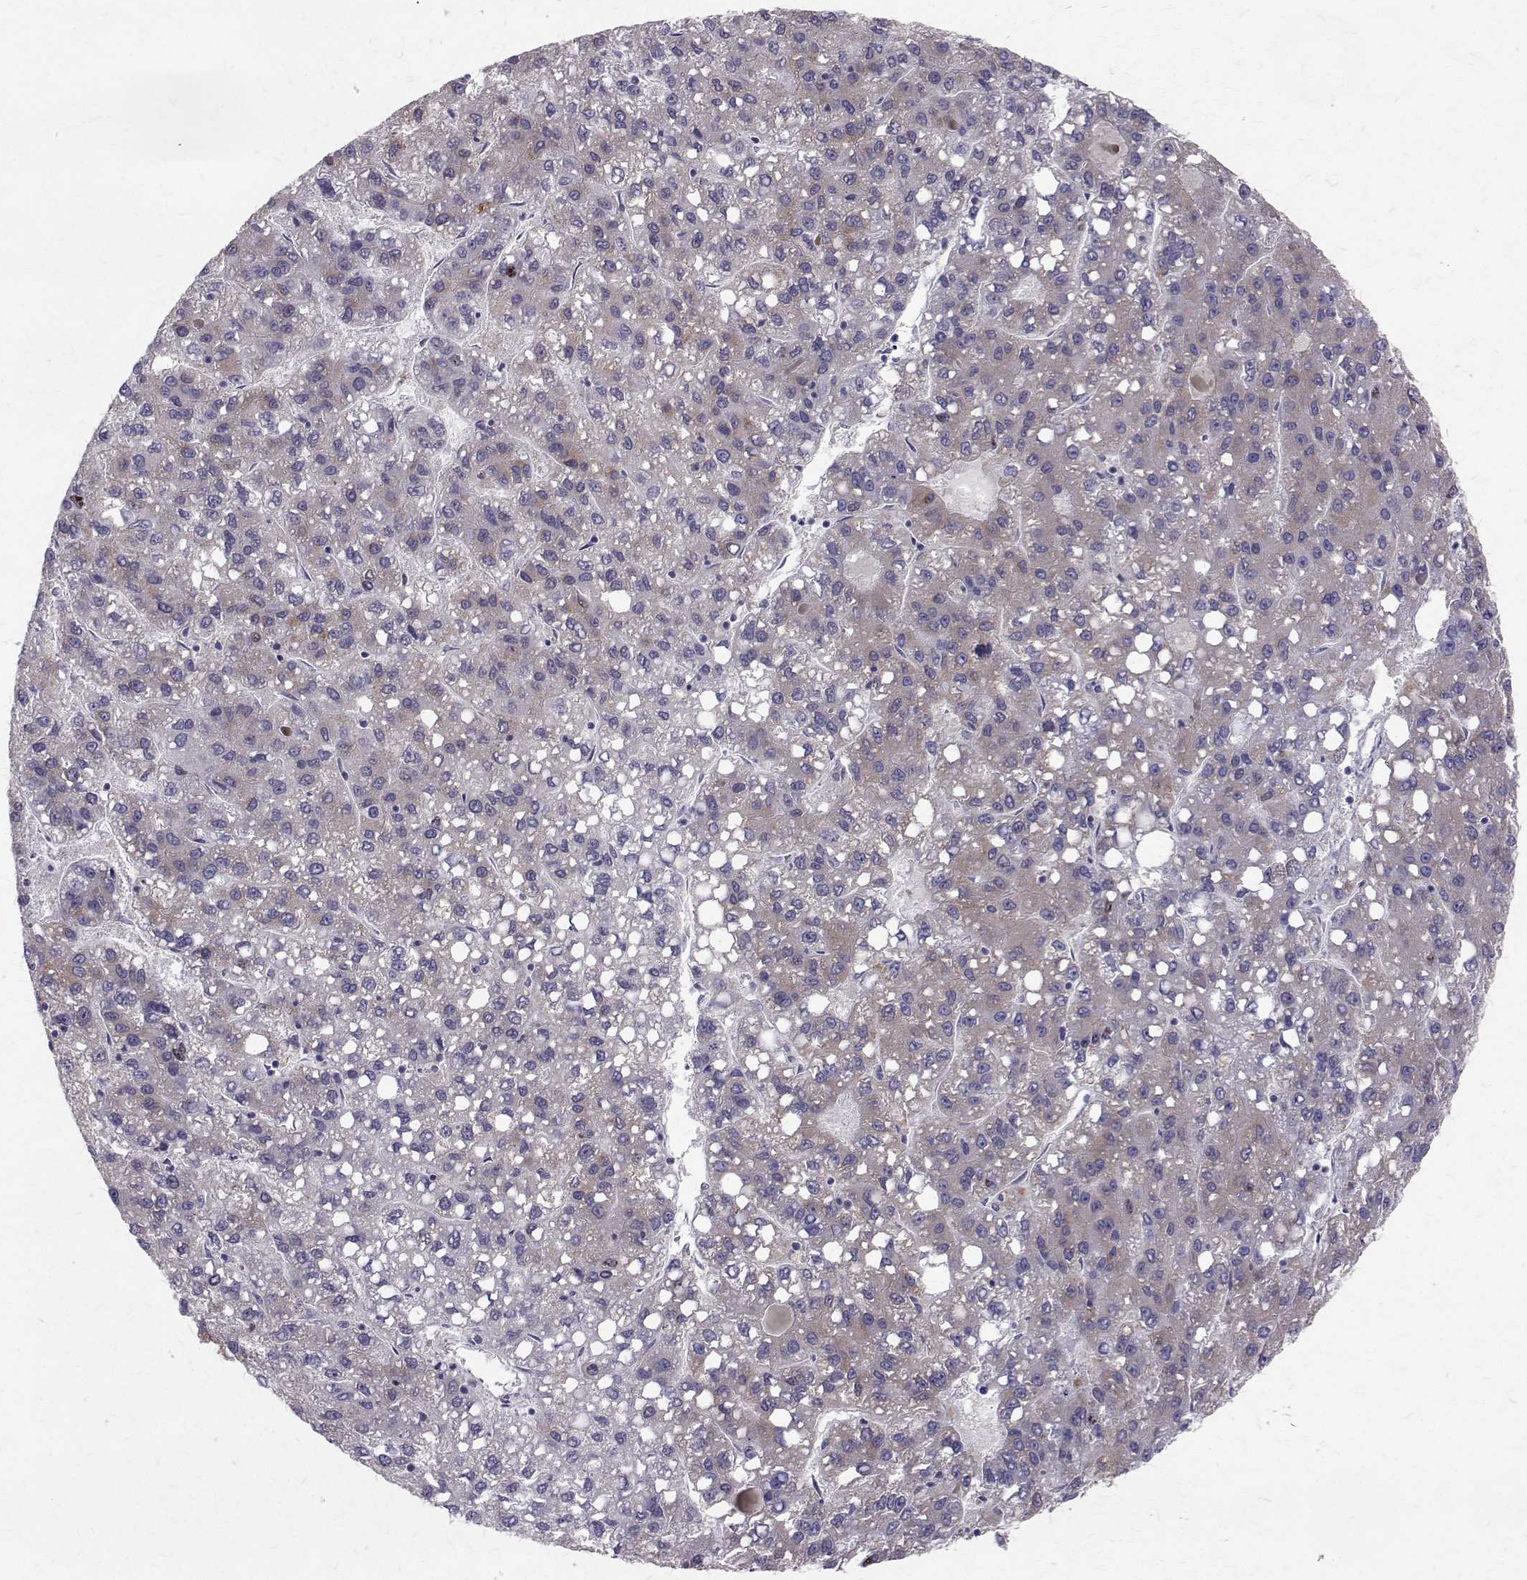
{"staining": {"intensity": "weak", "quantity": "<25%", "location": "cytoplasmic/membranous"}, "tissue": "liver cancer", "cell_type": "Tumor cells", "image_type": "cancer", "snomed": [{"axis": "morphology", "description": "Carcinoma, Hepatocellular, NOS"}, {"axis": "topography", "description": "Liver"}], "caption": "This is an immunohistochemistry photomicrograph of human liver cancer. There is no staining in tumor cells.", "gene": "ARFGAP1", "patient": {"sex": "female", "age": 82}}